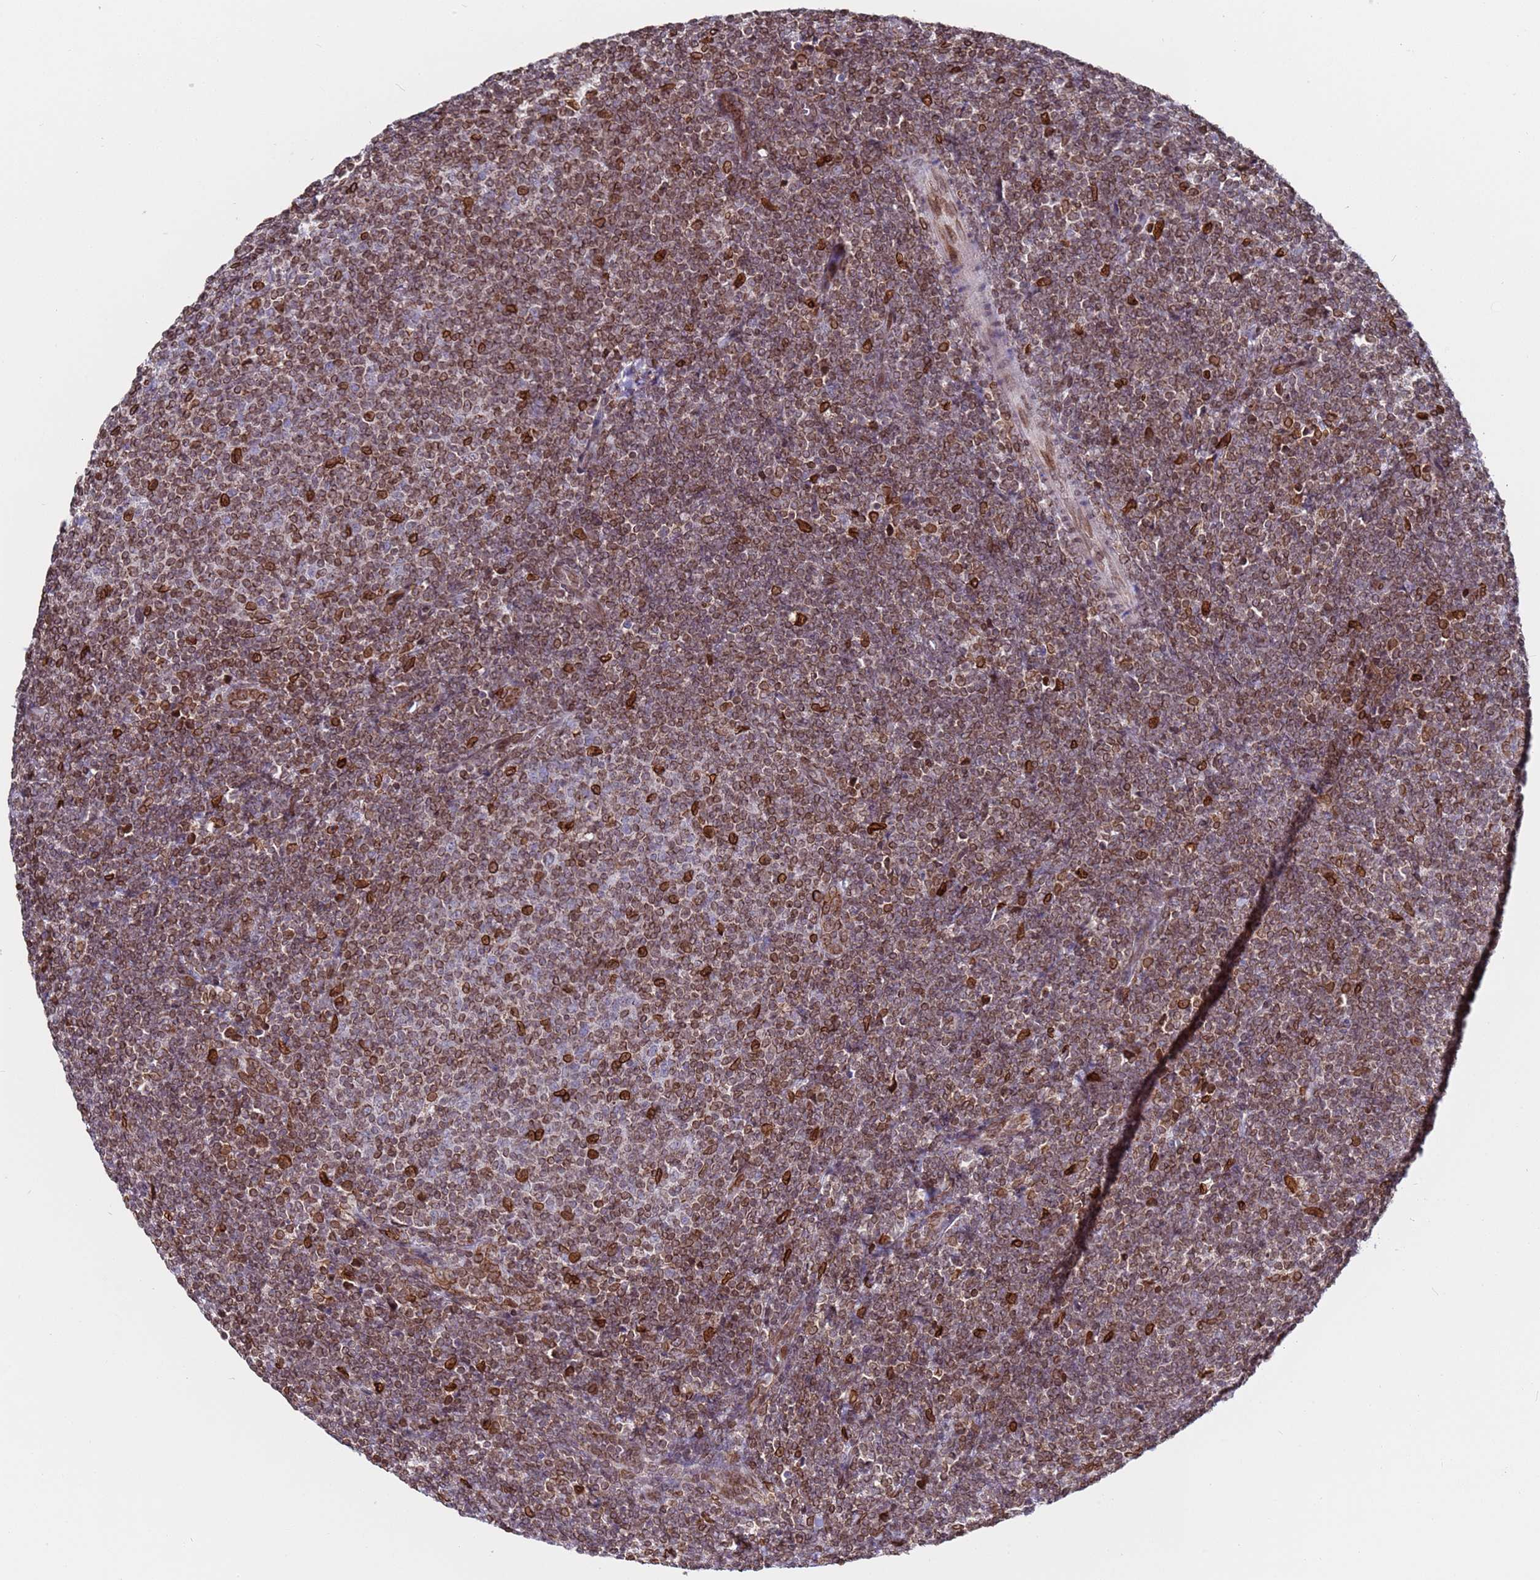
{"staining": {"intensity": "moderate", "quantity": ">75%", "location": "cytoplasmic/membranous,nuclear"}, "tissue": "lymphoma", "cell_type": "Tumor cells", "image_type": "cancer", "snomed": [{"axis": "morphology", "description": "Malignant lymphoma, non-Hodgkin's type, Low grade"}, {"axis": "topography", "description": "Lymph node"}], "caption": "A high-resolution micrograph shows immunohistochemistry (IHC) staining of lymphoma, which shows moderate cytoplasmic/membranous and nuclear staining in about >75% of tumor cells. (Brightfield microscopy of DAB IHC at high magnification).", "gene": "TOR1AIP1", "patient": {"sex": "male", "age": 66}}